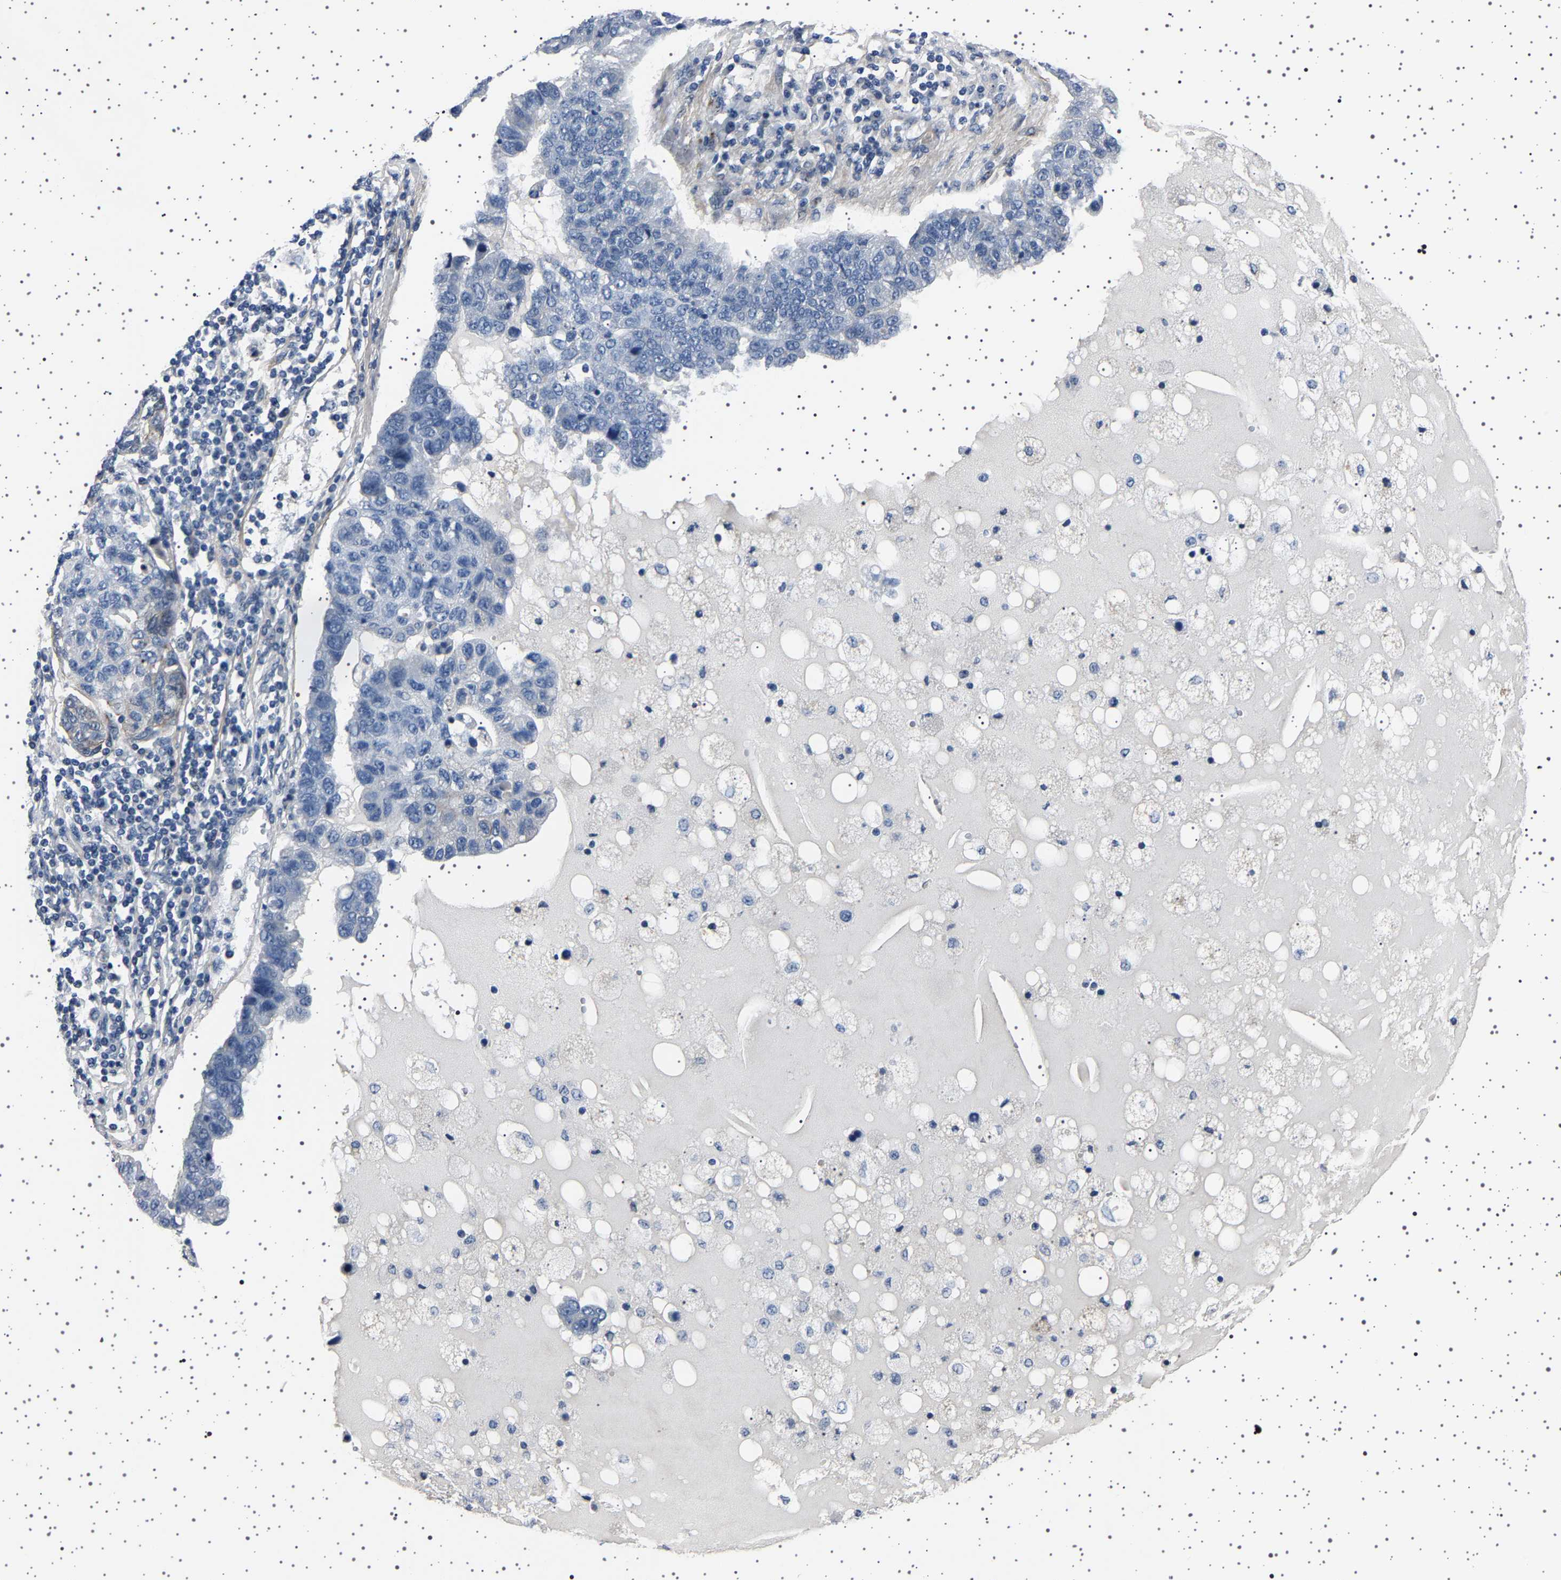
{"staining": {"intensity": "negative", "quantity": "none", "location": "none"}, "tissue": "pancreatic cancer", "cell_type": "Tumor cells", "image_type": "cancer", "snomed": [{"axis": "morphology", "description": "Adenocarcinoma, NOS"}, {"axis": "topography", "description": "Pancreas"}], "caption": "A micrograph of human pancreatic cancer is negative for staining in tumor cells.", "gene": "PAK5", "patient": {"sex": "female", "age": 61}}